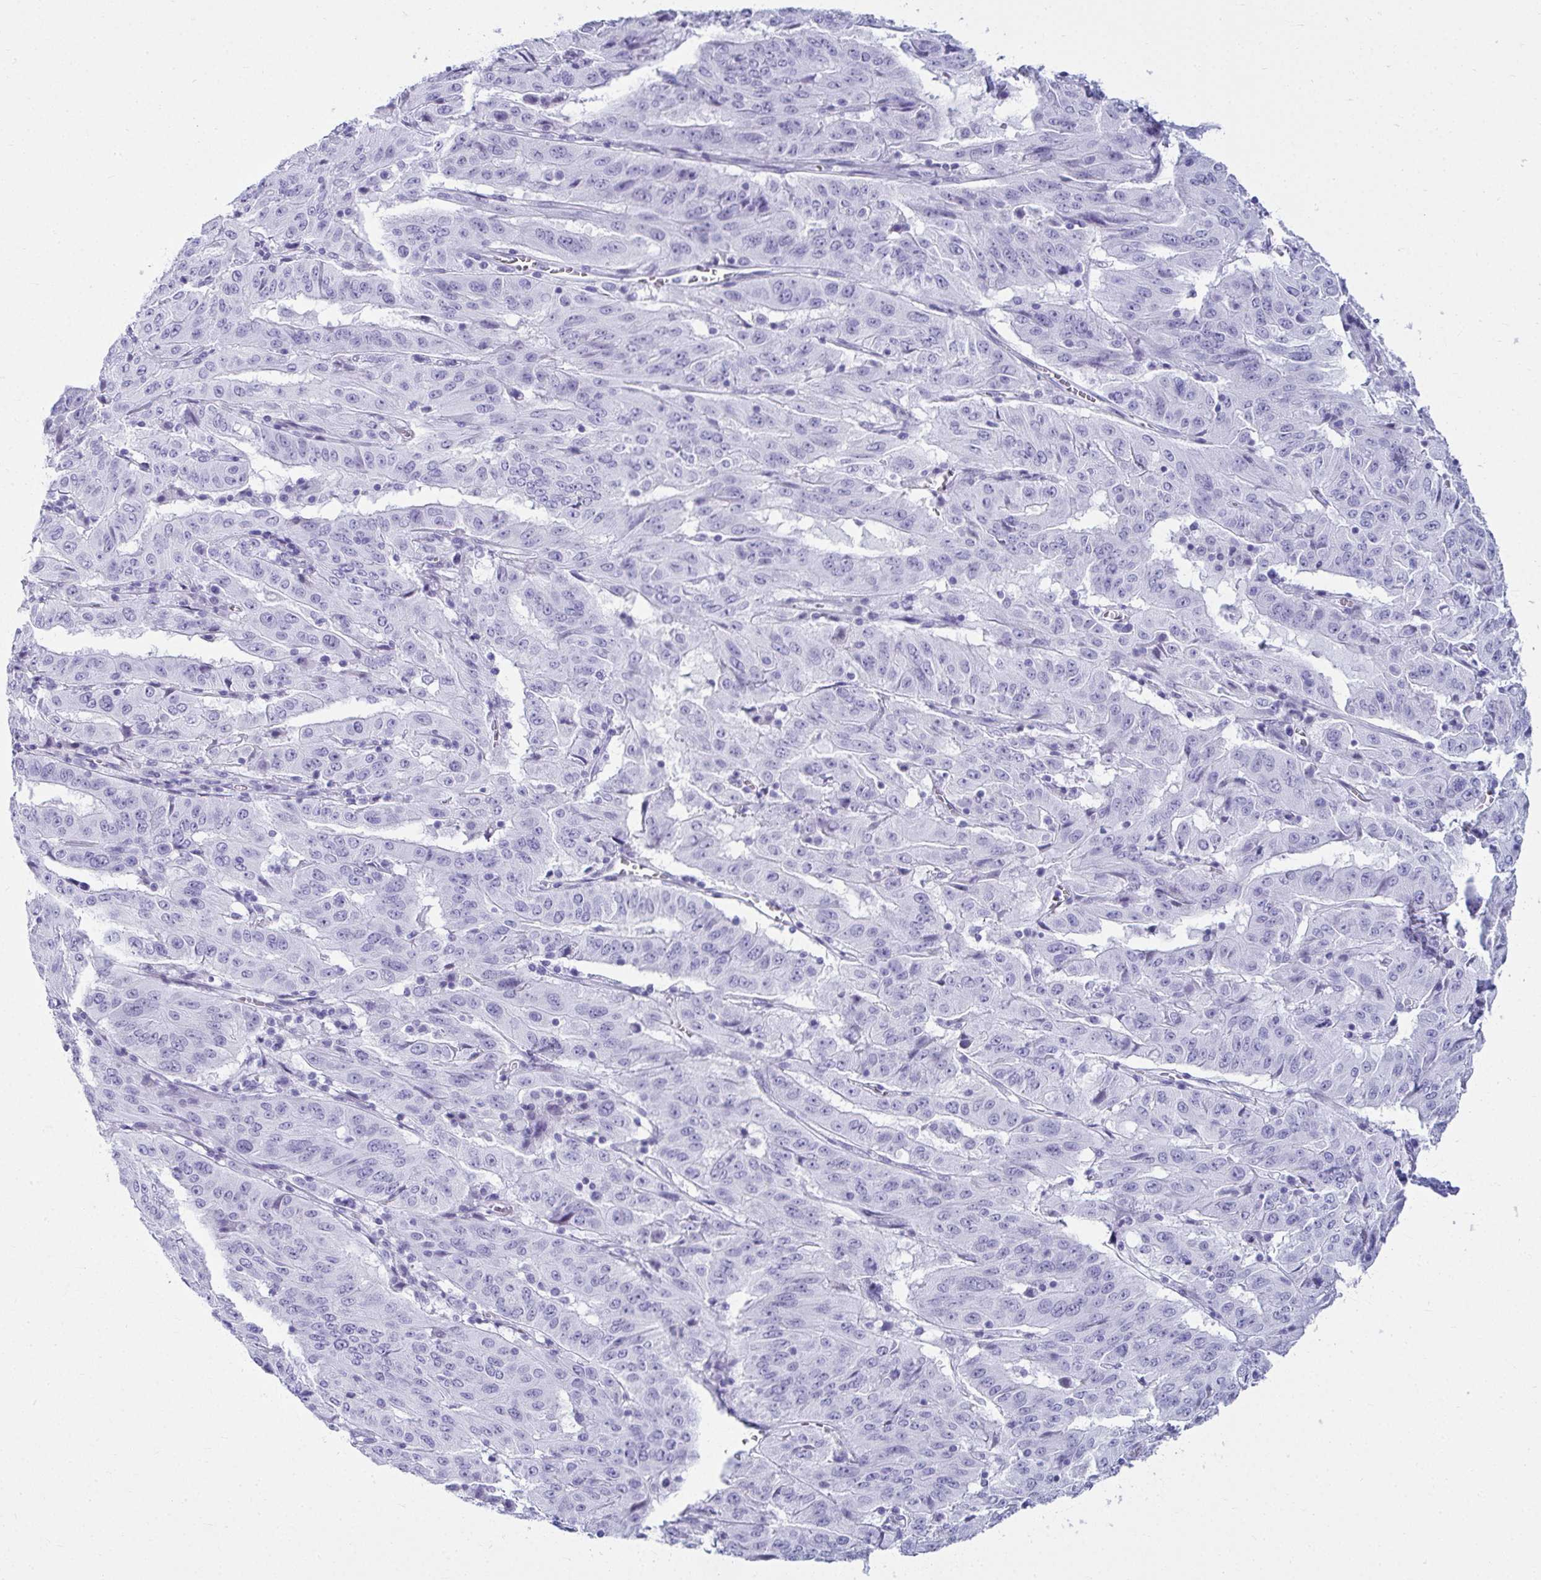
{"staining": {"intensity": "negative", "quantity": "none", "location": "none"}, "tissue": "pancreatic cancer", "cell_type": "Tumor cells", "image_type": "cancer", "snomed": [{"axis": "morphology", "description": "Adenocarcinoma, NOS"}, {"axis": "topography", "description": "Pancreas"}], "caption": "A high-resolution micrograph shows immunohistochemistry staining of pancreatic adenocarcinoma, which exhibits no significant positivity in tumor cells. (DAB immunohistochemistry (IHC) with hematoxylin counter stain).", "gene": "CLGN", "patient": {"sex": "male", "age": 63}}